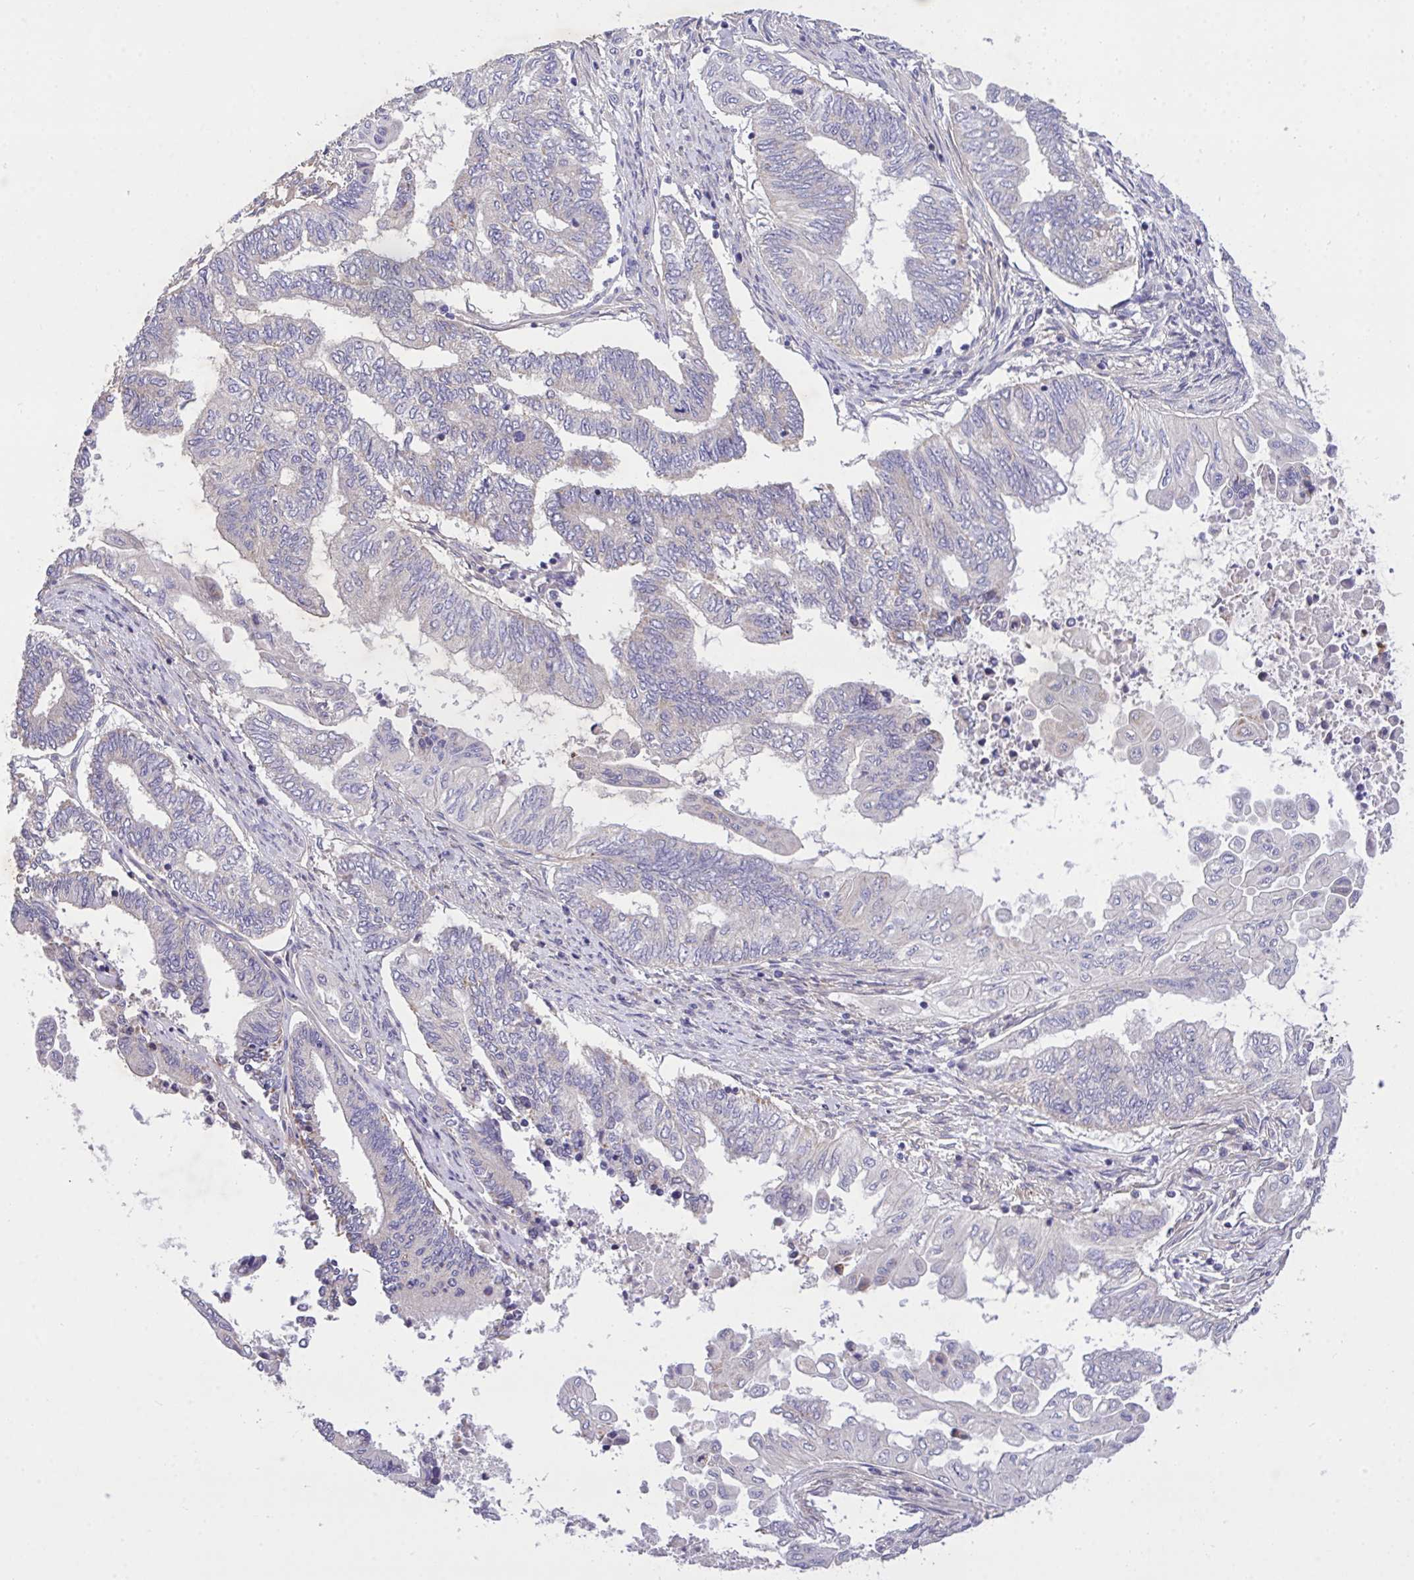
{"staining": {"intensity": "negative", "quantity": "none", "location": "none"}, "tissue": "endometrial cancer", "cell_type": "Tumor cells", "image_type": "cancer", "snomed": [{"axis": "morphology", "description": "Adenocarcinoma, NOS"}, {"axis": "topography", "description": "Uterus"}, {"axis": "topography", "description": "Endometrium"}], "caption": "This histopathology image is of endometrial cancer (adenocarcinoma) stained with IHC to label a protein in brown with the nuclei are counter-stained blue. There is no expression in tumor cells.", "gene": "MPC2", "patient": {"sex": "female", "age": 70}}